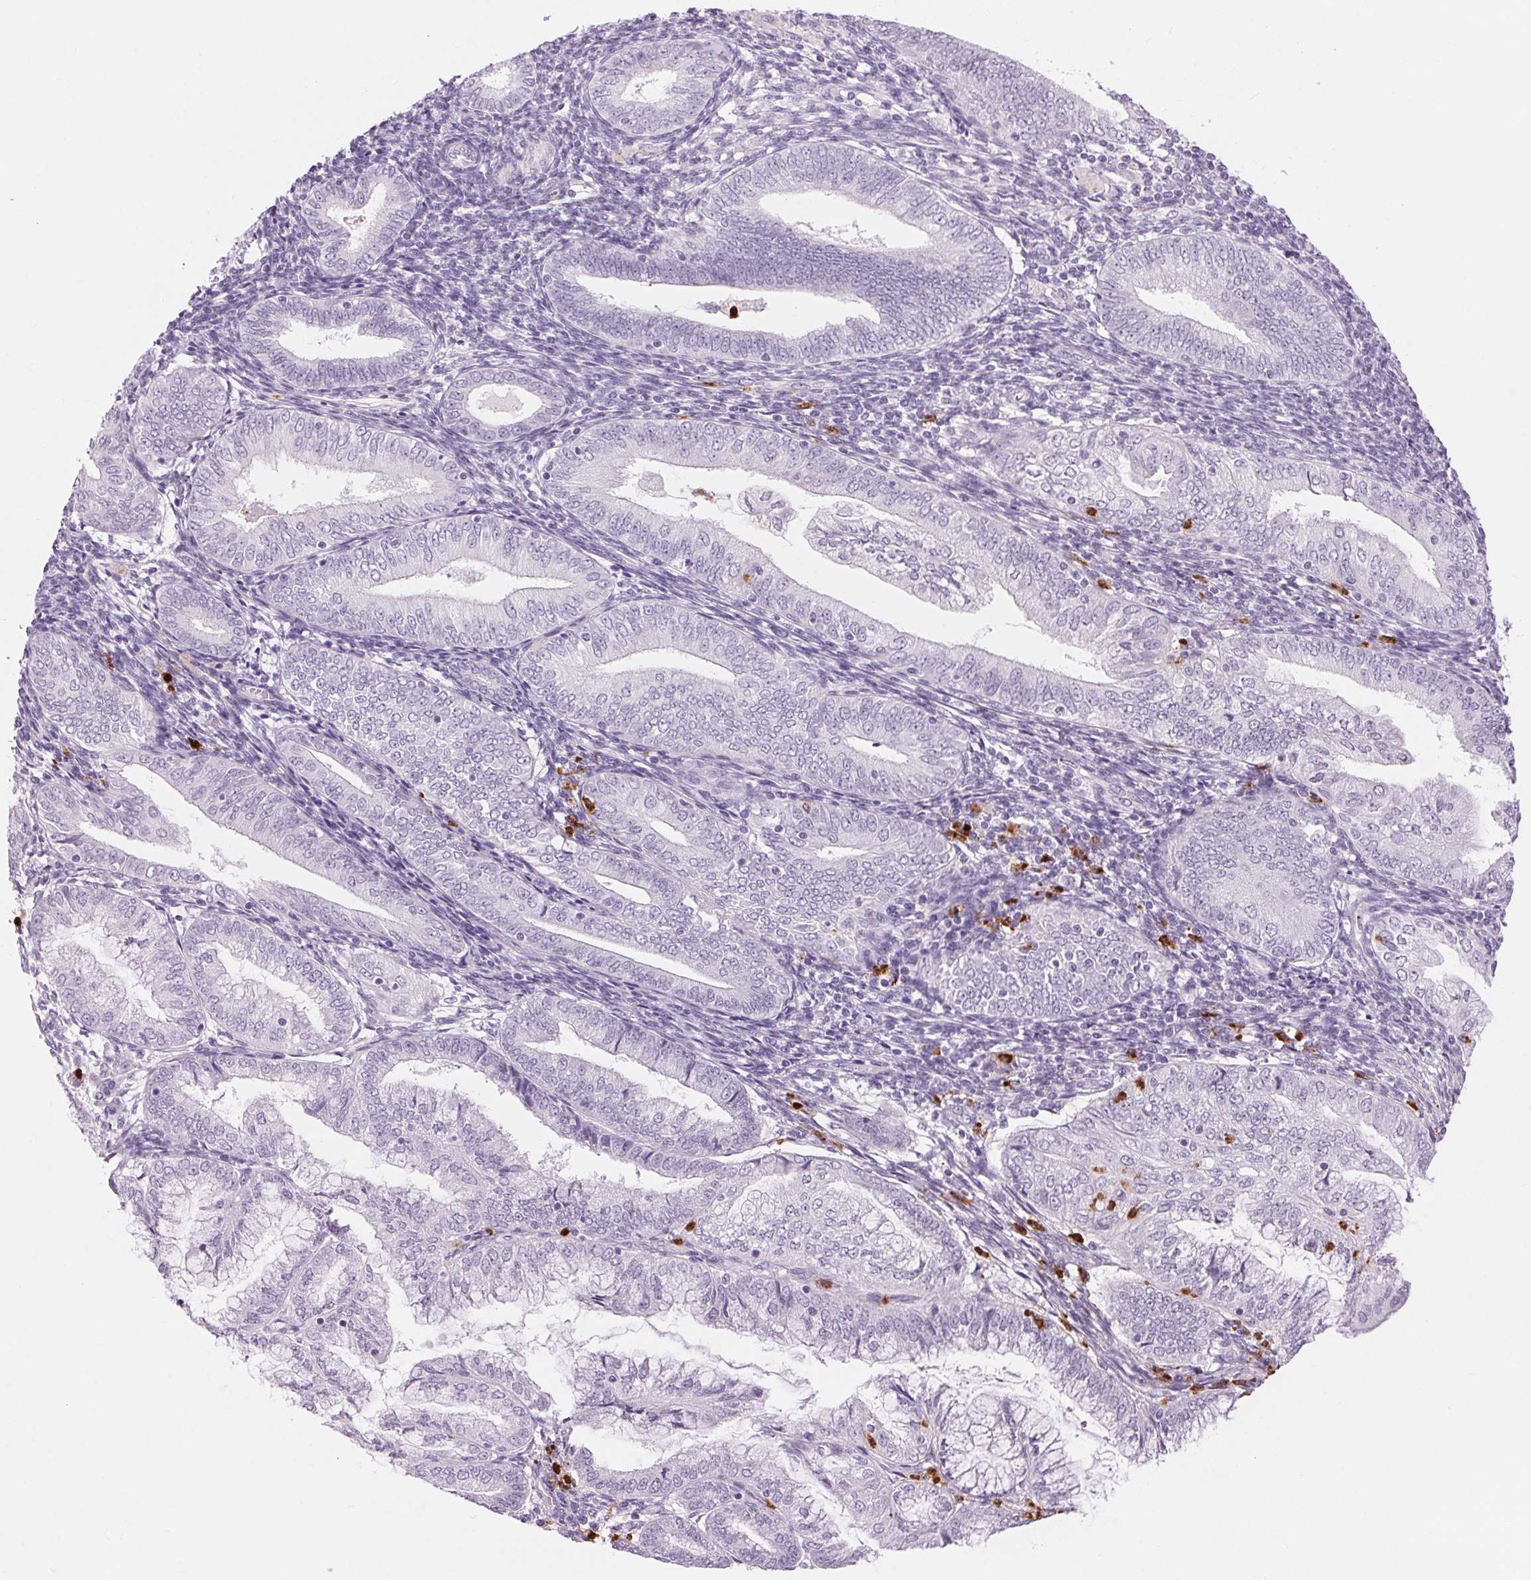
{"staining": {"intensity": "negative", "quantity": "none", "location": "none"}, "tissue": "endometrial cancer", "cell_type": "Tumor cells", "image_type": "cancer", "snomed": [{"axis": "morphology", "description": "Adenocarcinoma, NOS"}, {"axis": "topography", "description": "Endometrium"}], "caption": "High power microscopy histopathology image of an IHC histopathology image of endometrial adenocarcinoma, revealing no significant positivity in tumor cells. (Brightfield microscopy of DAB immunohistochemistry (IHC) at high magnification).", "gene": "KLK7", "patient": {"sex": "female", "age": 55}}